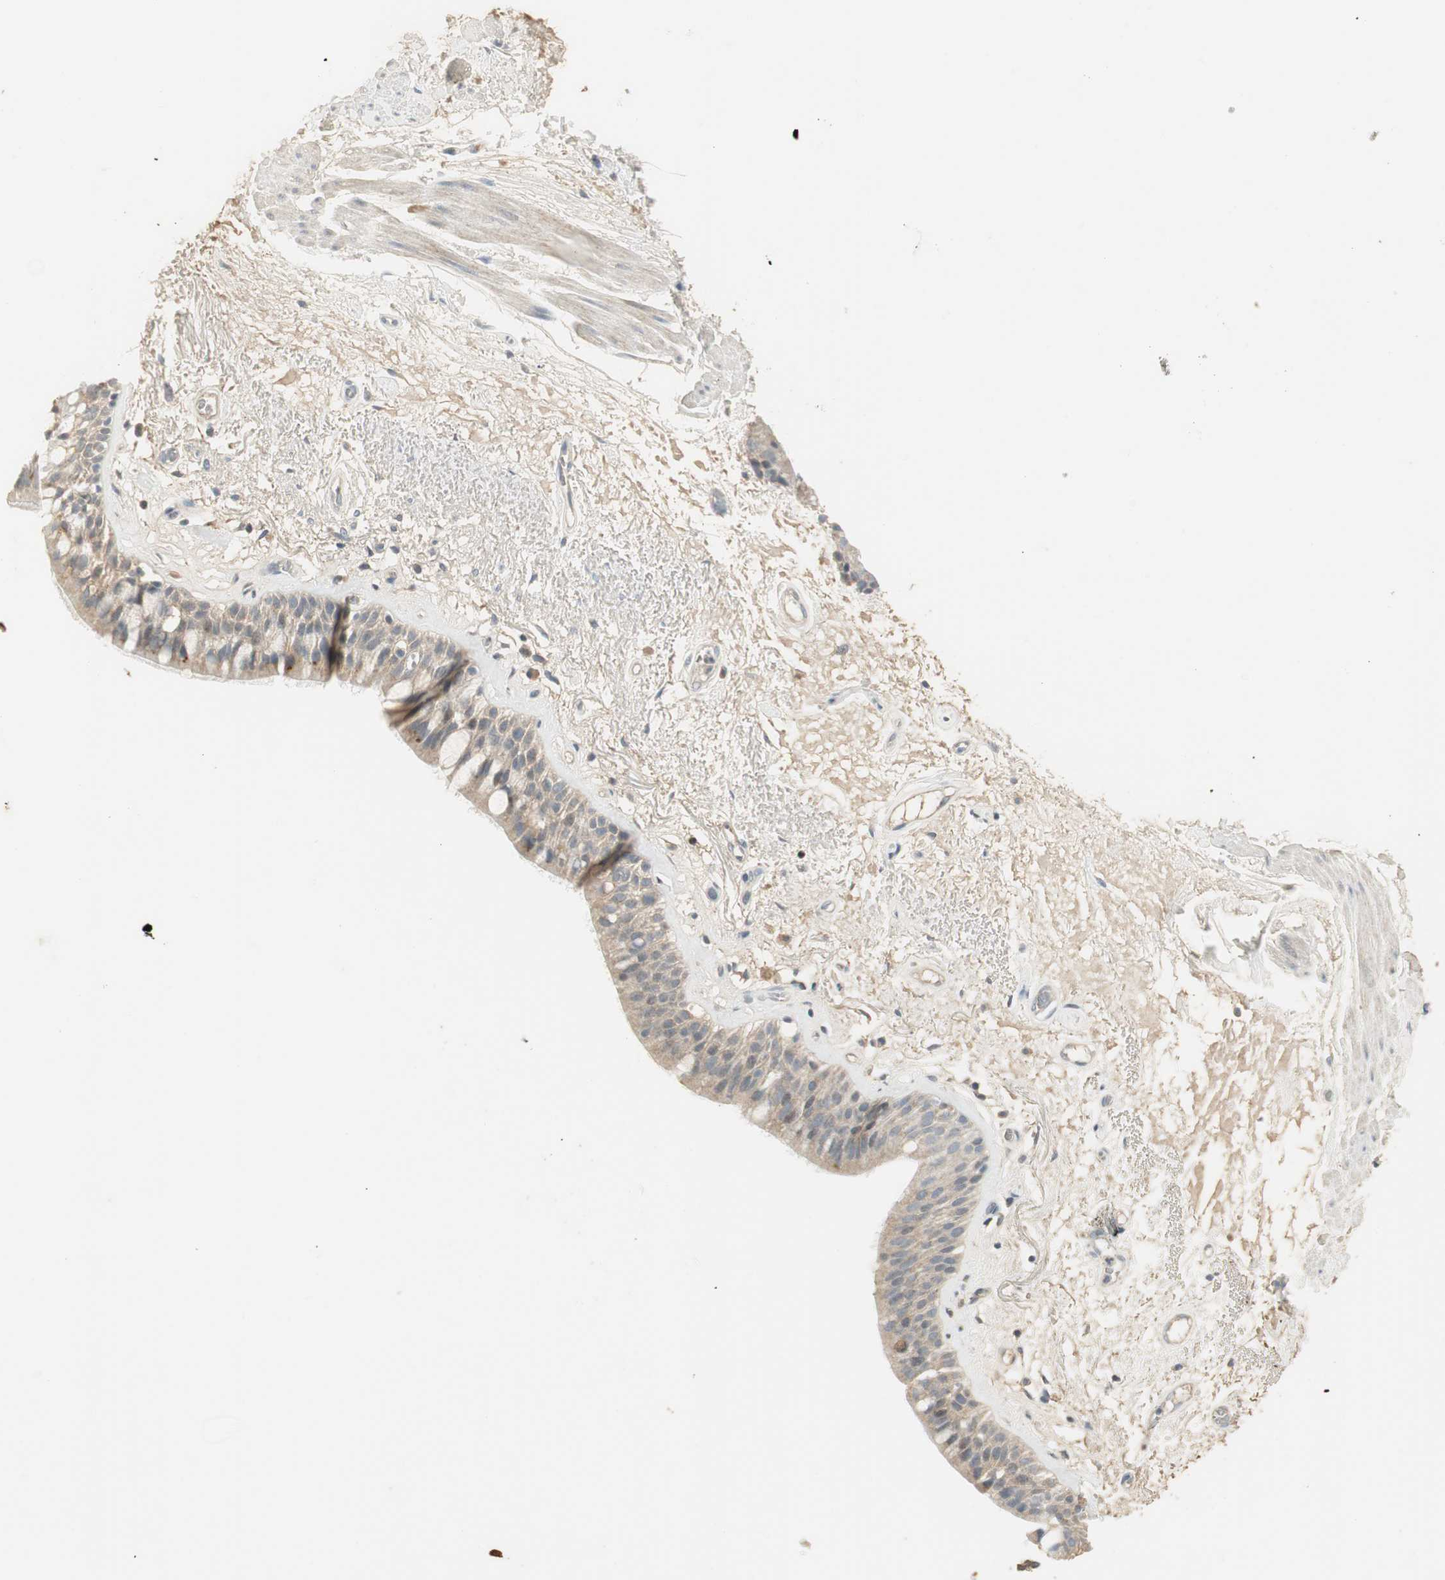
{"staining": {"intensity": "weak", "quantity": "25%-75%", "location": "cytoplasmic/membranous,nuclear"}, "tissue": "bronchus", "cell_type": "Respiratory epithelial cells", "image_type": "normal", "snomed": [{"axis": "morphology", "description": "Normal tissue, NOS"}, {"axis": "topography", "description": "Bronchus"}], "caption": "Protein expression by immunohistochemistry exhibits weak cytoplasmic/membranous,nuclear positivity in approximately 25%-75% of respiratory epithelial cells in benign bronchus.", "gene": "RUNX2", "patient": {"sex": "male", "age": 66}}